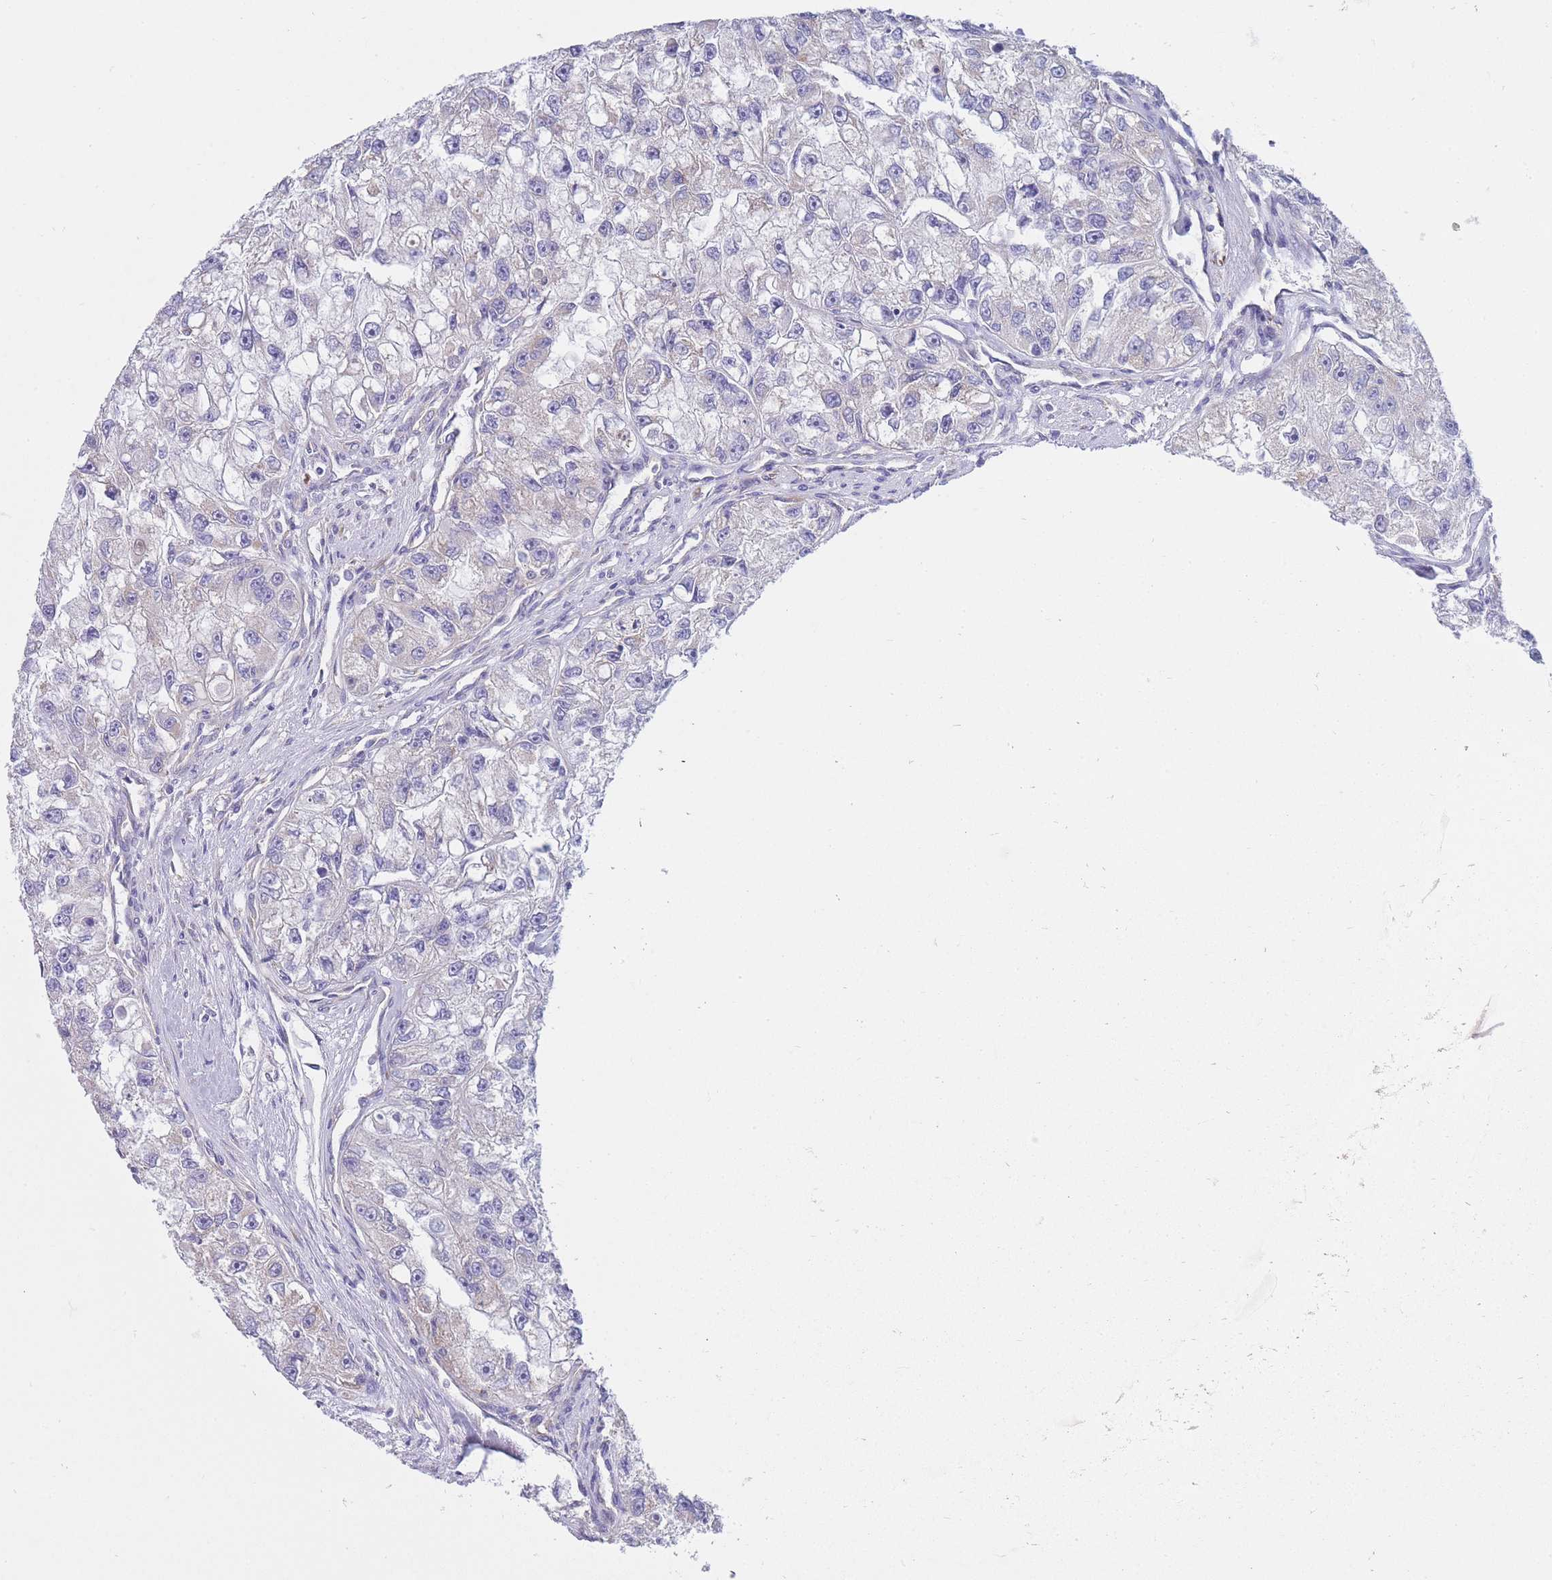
{"staining": {"intensity": "negative", "quantity": "none", "location": "none"}, "tissue": "renal cancer", "cell_type": "Tumor cells", "image_type": "cancer", "snomed": [{"axis": "morphology", "description": "Adenocarcinoma, NOS"}, {"axis": "topography", "description": "Kidney"}], "caption": "A high-resolution histopathology image shows IHC staining of renal cancer (adenocarcinoma), which reveals no significant expression in tumor cells.", "gene": "SH2B2", "patient": {"sex": "male", "age": 63}}